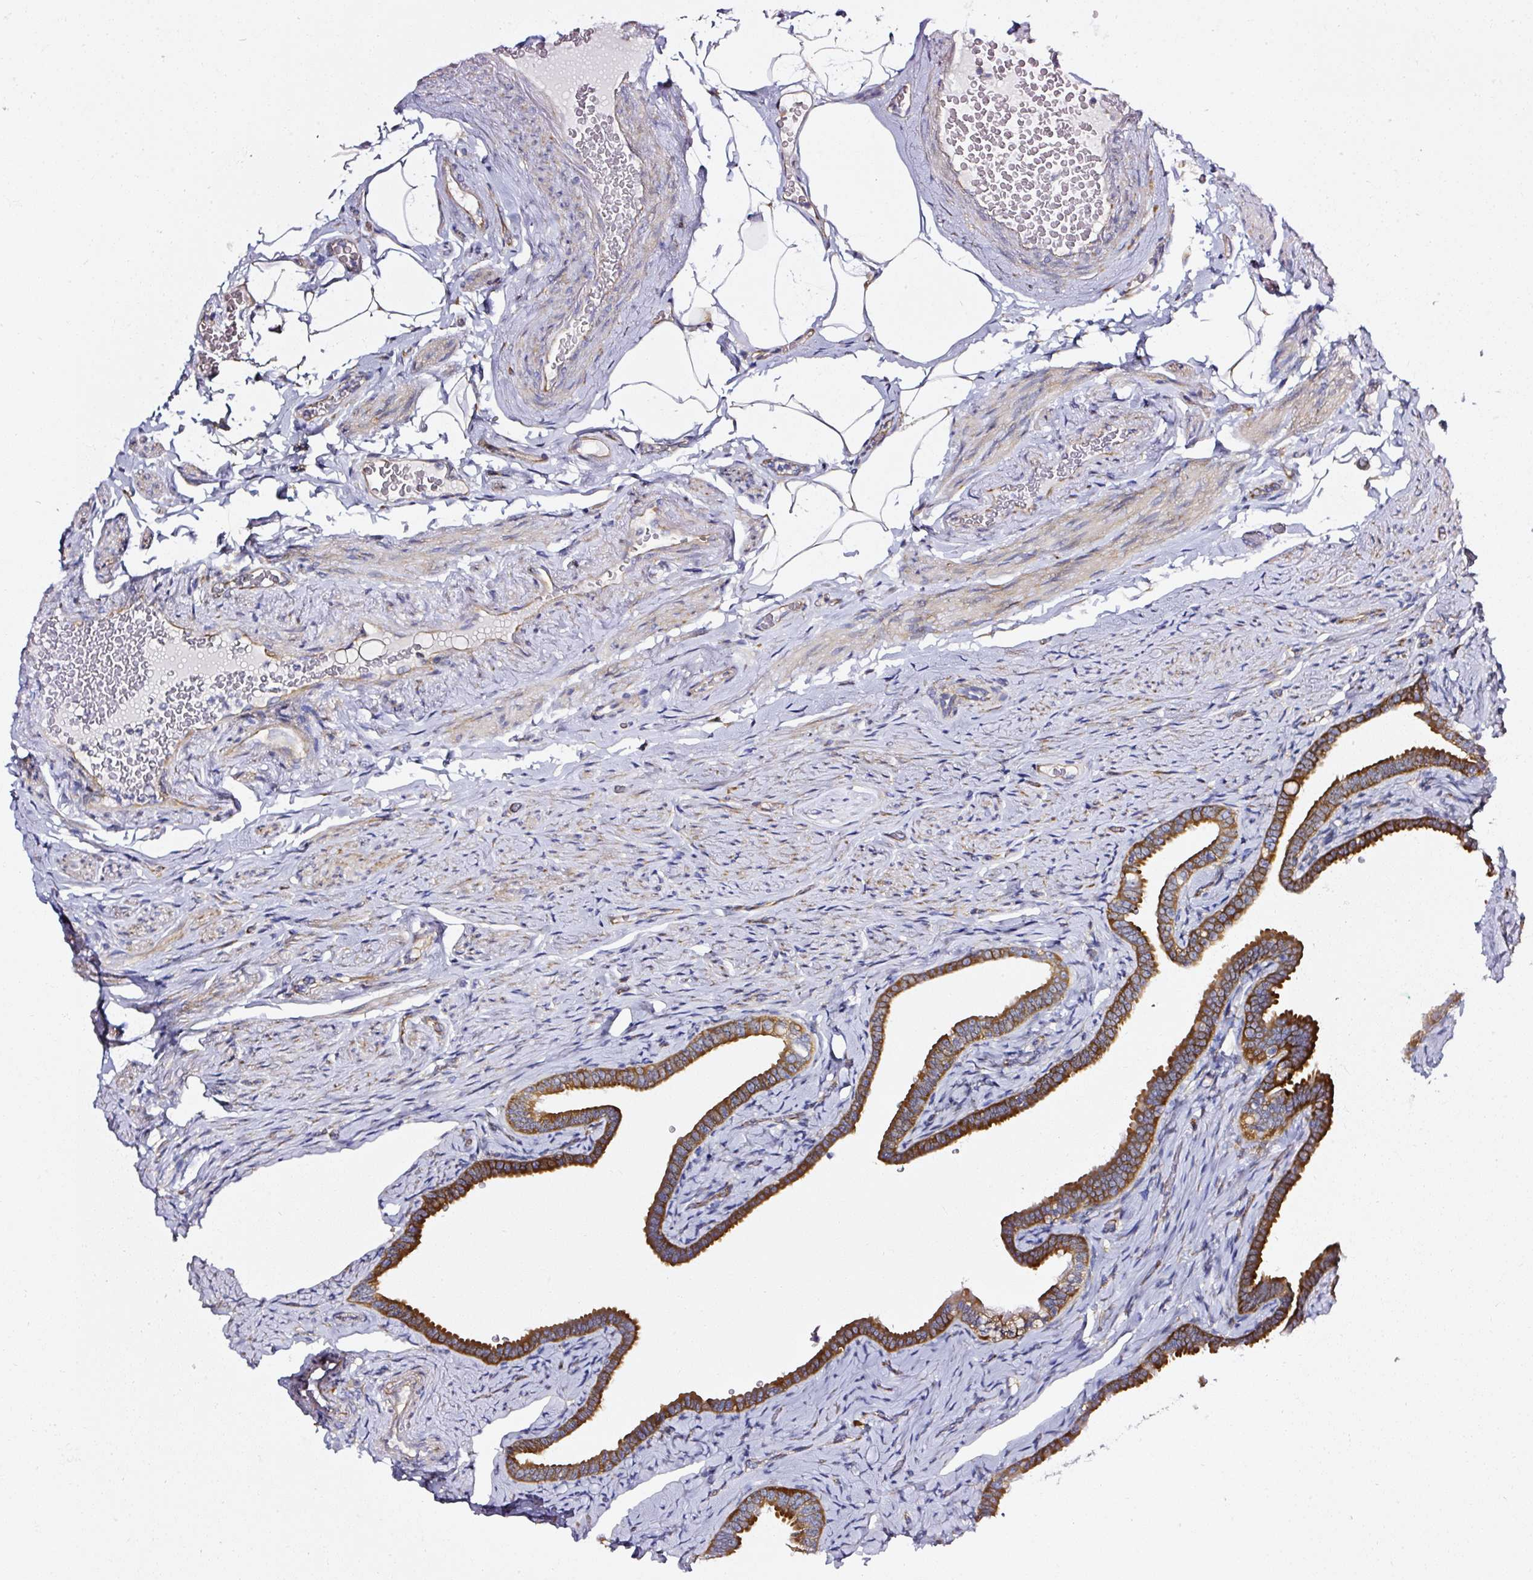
{"staining": {"intensity": "strong", "quantity": ">75%", "location": "cytoplasmic/membranous"}, "tissue": "fallopian tube", "cell_type": "Glandular cells", "image_type": "normal", "snomed": [{"axis": "morphology", "description": "Normal tissue, NOS"}, {"axis": "topography", "description": "Fallopian tube"}], "caption": "The immunohistochemical stain shows strong cytoplasmic/membranous staining in glandular cells of normal fallopian tube. (Stains: DAB in brown, nuclei in blue, Microscopy: brightfield microscopy at high magnification).", "gene": "RPL10A", "patient": {"sex": "female", "age": 69}}